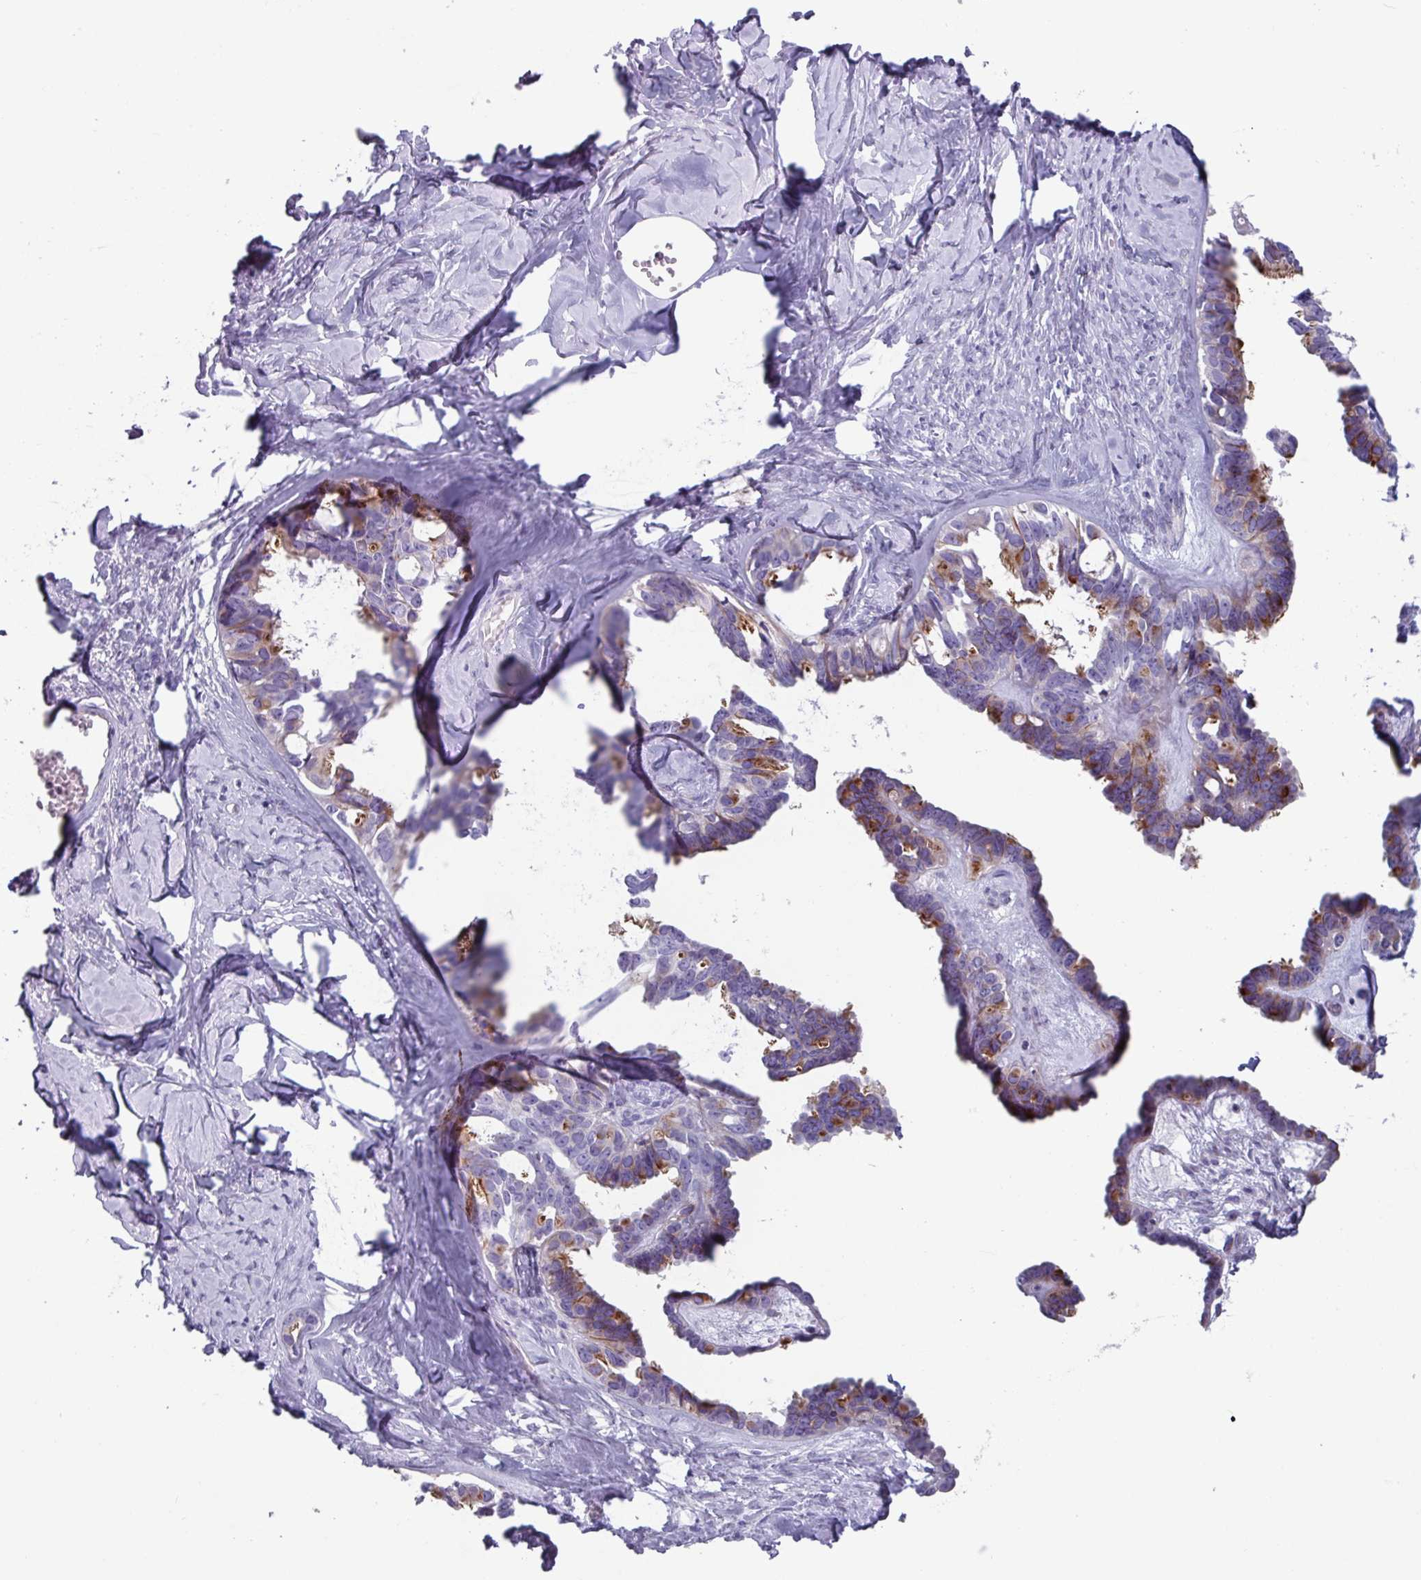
{"staining": {"intensity": "moderate", "quantity": "25%-75%", "location": "cytoplasmic/membranous"}, "tissue": "ovarian cancer", "cell_type": "Tumor cells", "image_type": "cancer", "snomed": [{"axis": "morphology", "description": "Cystadenocarcinoma, serous, NOS"}, {"axis": "topography", "description": "Ovary"}], "caption": "IHC photomicrograph of human ovarian cancer (serous cystadenocarcinoma) stained for a protein (brown), which demonstrates medium levels of moderate cytoplasmic/membranous positivity in about 25%-75% of tumor cells.", "gene": "ADGRE1", "patient": {"sex": "female", "age": 69}}